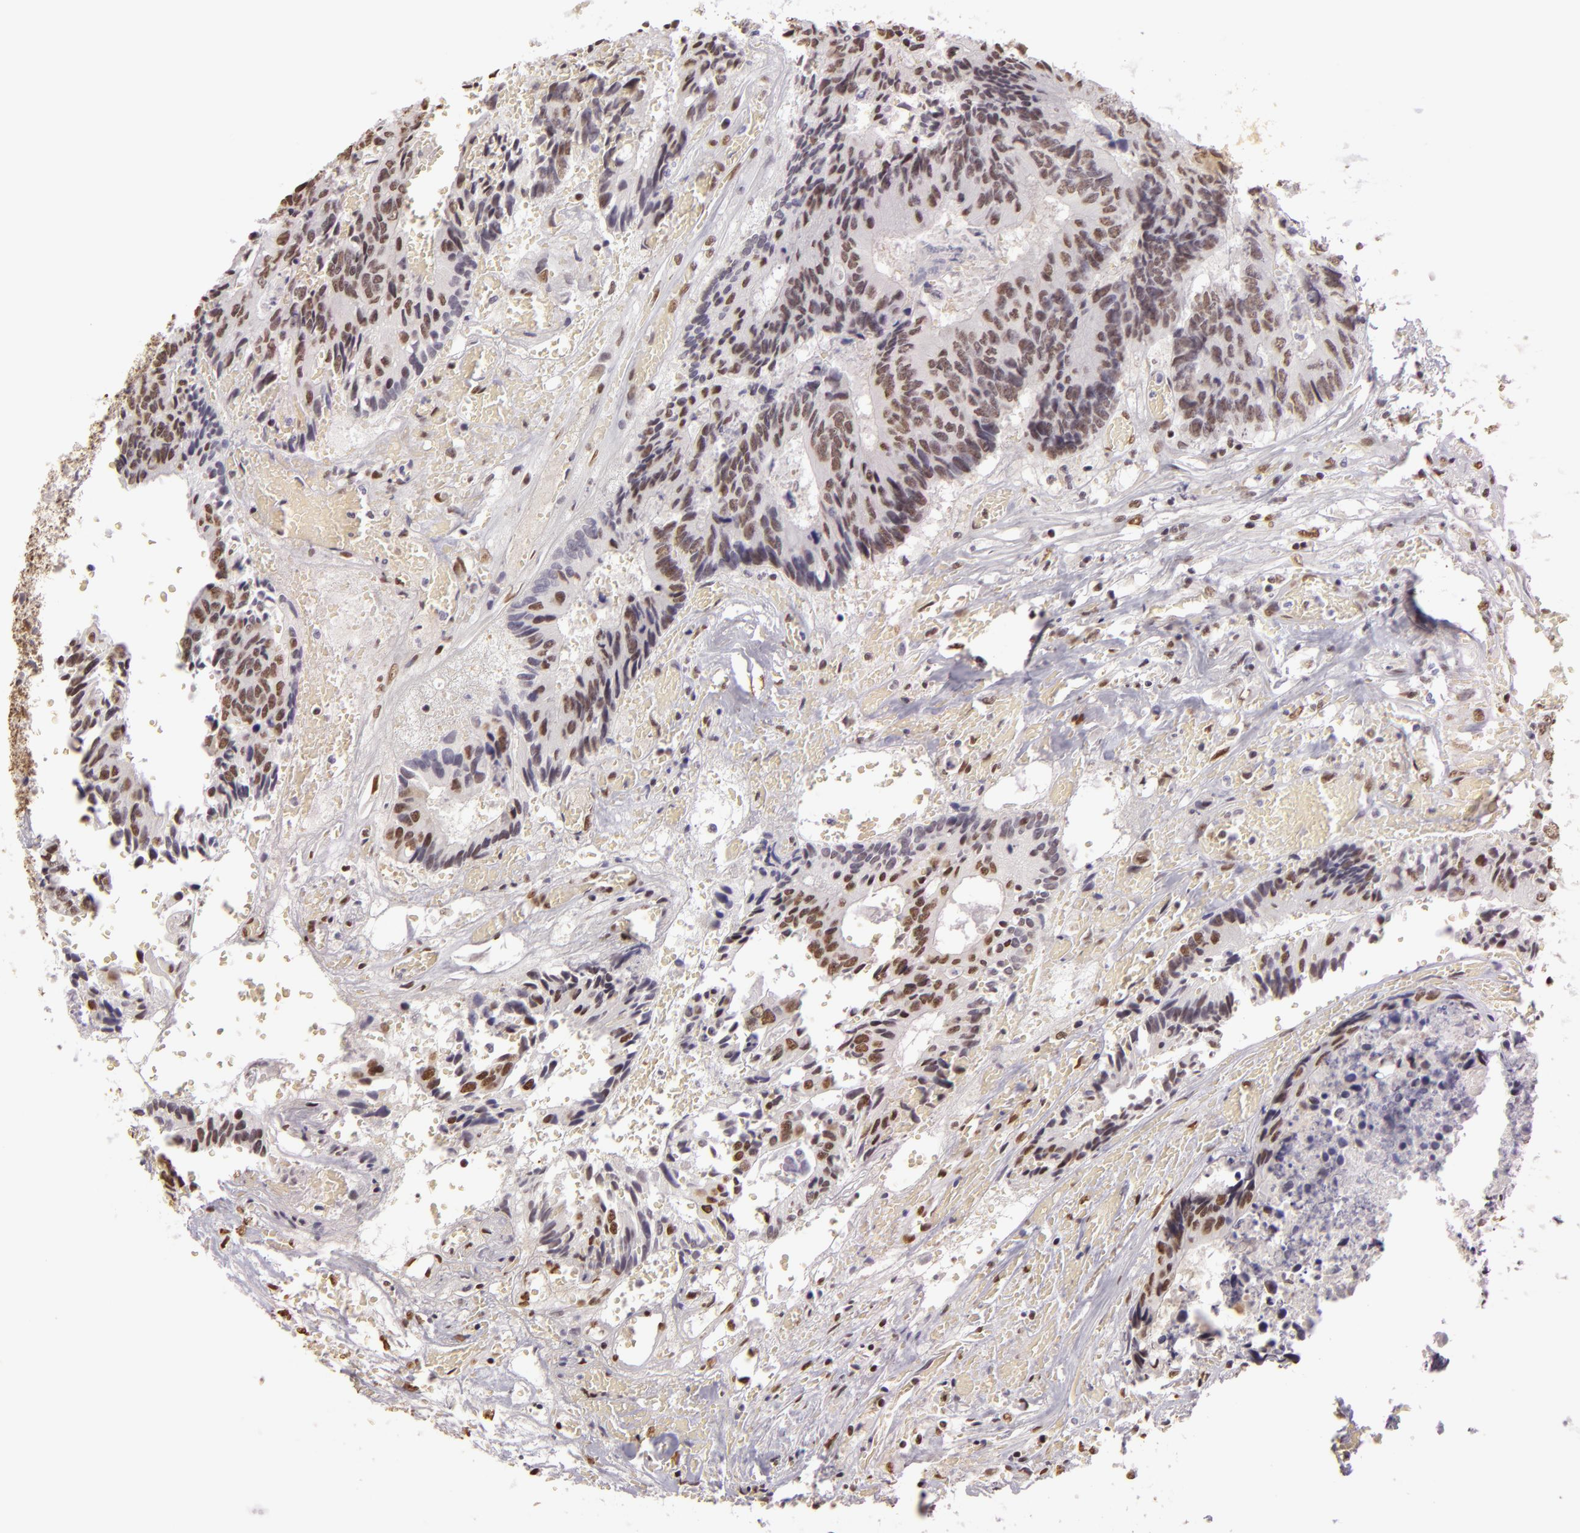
{"staining": {"intensity": "moderate", "quantity": "25%-75%", "location": "nuclear"}, "tissue": "colorectal cancer", "cell_type": "Tumor cells", "image_type": "cancer", "snomed": [{"axis": "morphology", "description": "Adenocarcinoma, NOS"}, {"axis": "topography", "description": "Rectum"}], "caption": "Colorectal cancer (adenocarcinoma) tissue demonstrates moderate nuclear expression in about 25%-75% of tumor cells", "gene": "PAPOLA", "patient": {"sex": "male", "age": 55}}